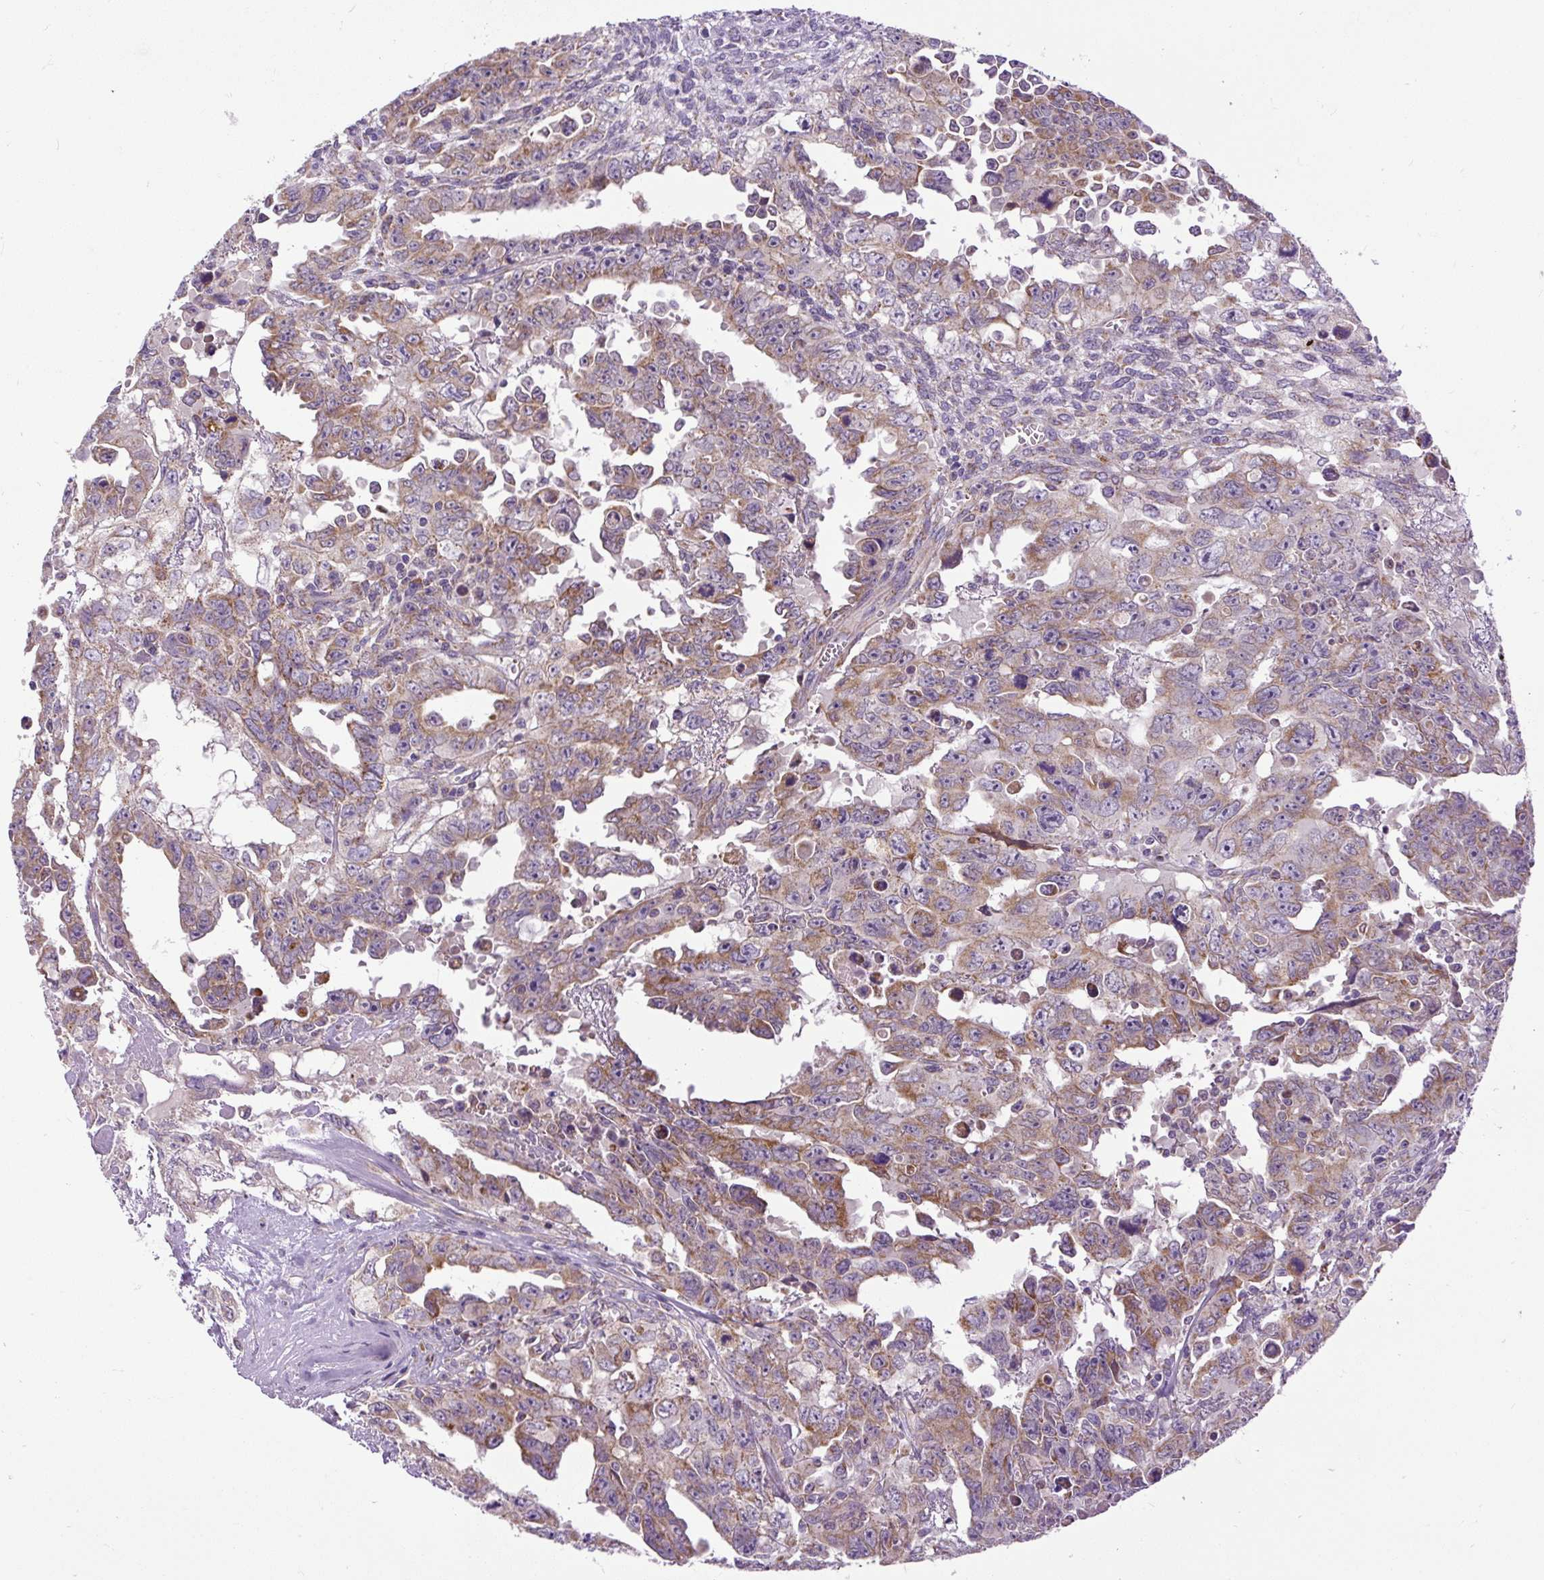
{"staining": {"intensity": "moderate", "quantity": "25%-75%", "location": "cytoplasmic/membranous"}, "tissue": "testis cancer", "cell_type": "Tumor cells", "image_type": "cancer", "snomed": [{"axis": "morphology", "description": "Carcinoma, Embryonal, NOS"}, {"axis": "topography", "description": "Testis"}], "caption": "Approximately 25%-75% of tumor cells in human embryonal carcinoma (testis) show moderate cytoplasmic/membranous protein staining as visualized by brown immunohistochemical staining.", "gene": "TM2D3", "patient": {"sex": "male", "age": 24}}